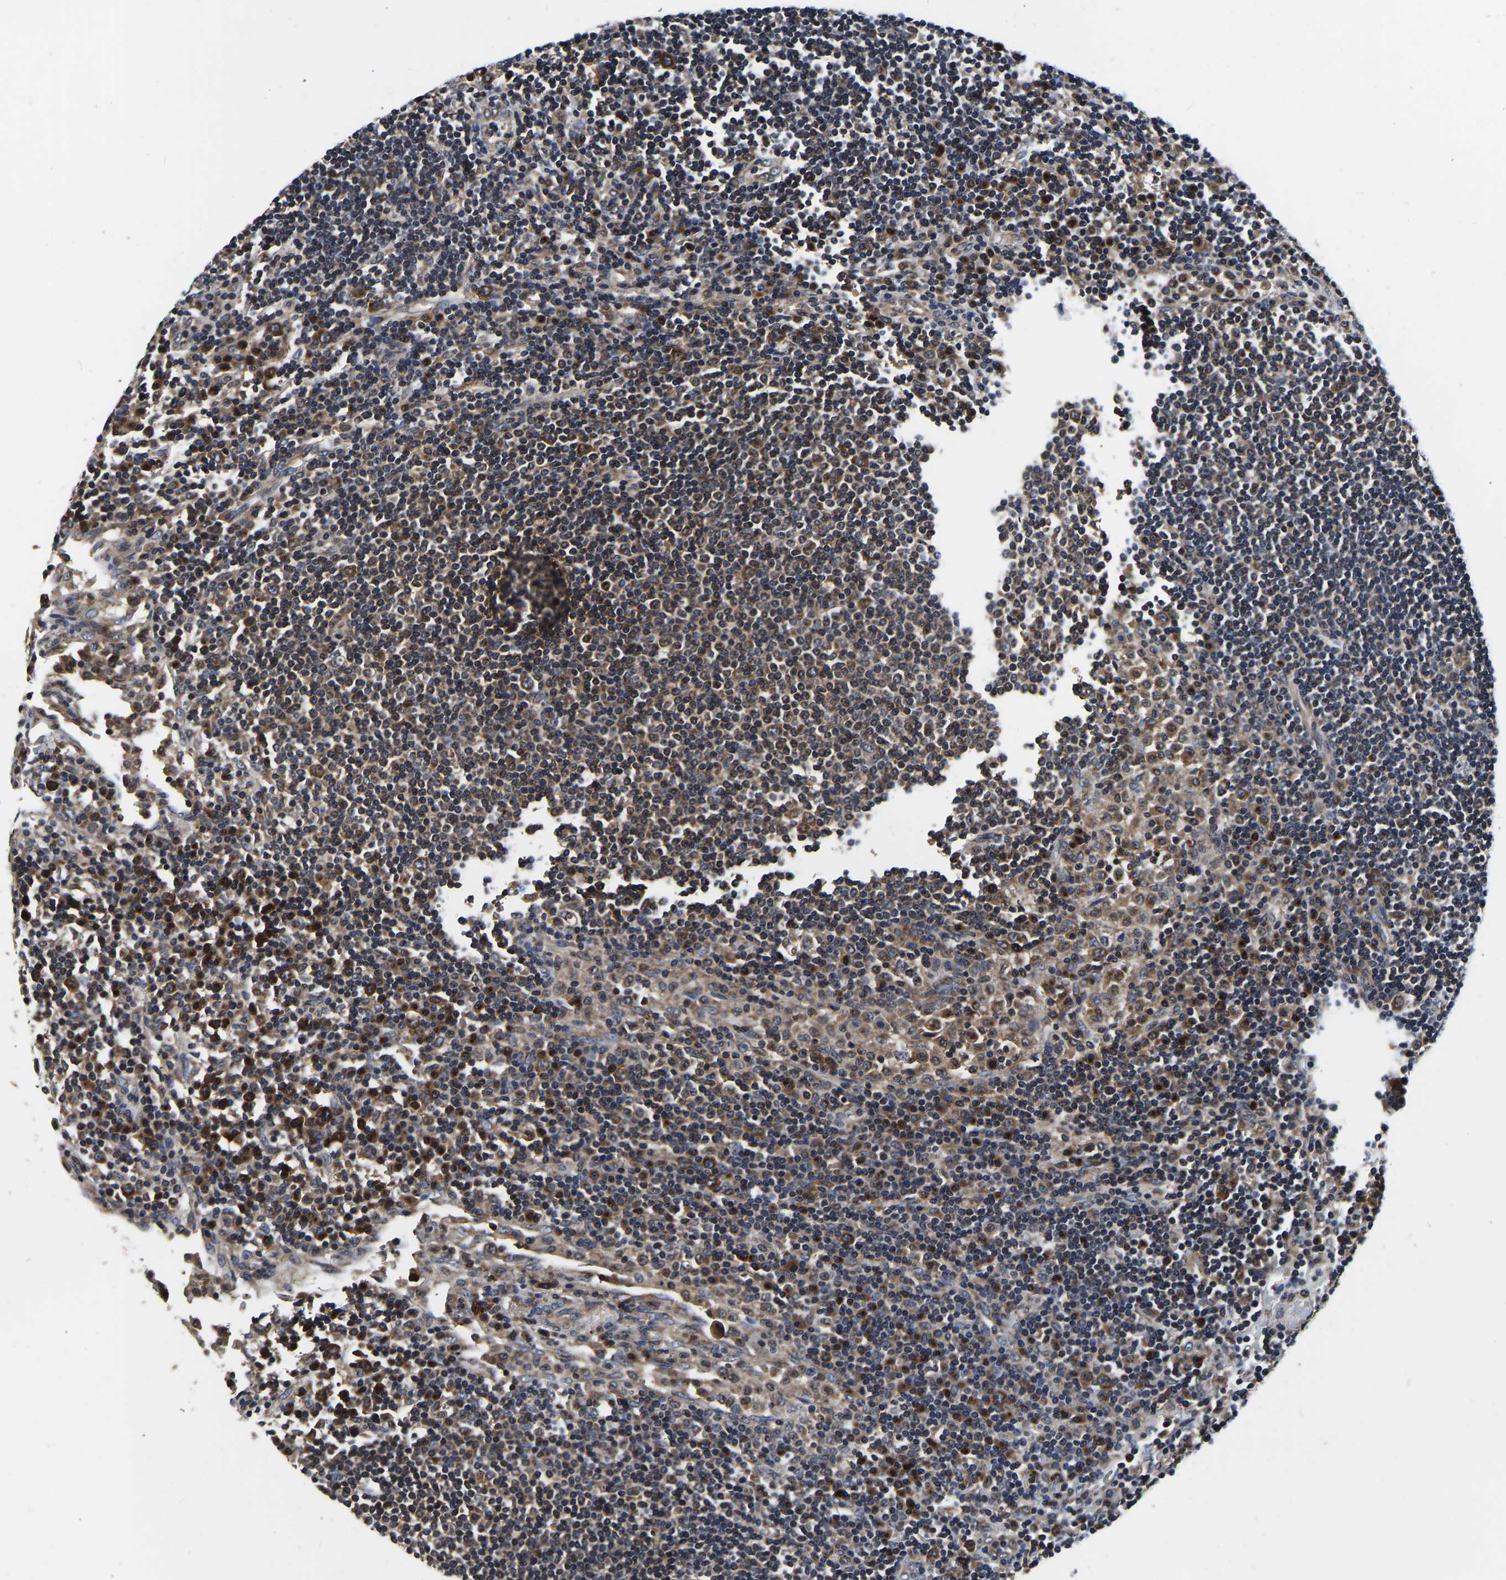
{"staining": {"intensity": "moderate", "quantity": "25%-75%", "location": "cytoplasmic/membranous"}, "tissue": "lymph node", "cell_type": "Germinal center cells", "image_type": "normal", "snomed": [{"axis": "morphology", "description": "Normal tissue, NOS"}, {"axis": "topography", "description": "Lymph node"}], "caption": "Moderate cytoplasmic/membranous expression is seen in approximately 25%-75% of germinal center cells in unremarkable lymph node.", "gene": "RABAC1", "patient": {"sex": "female", "age": 53}}